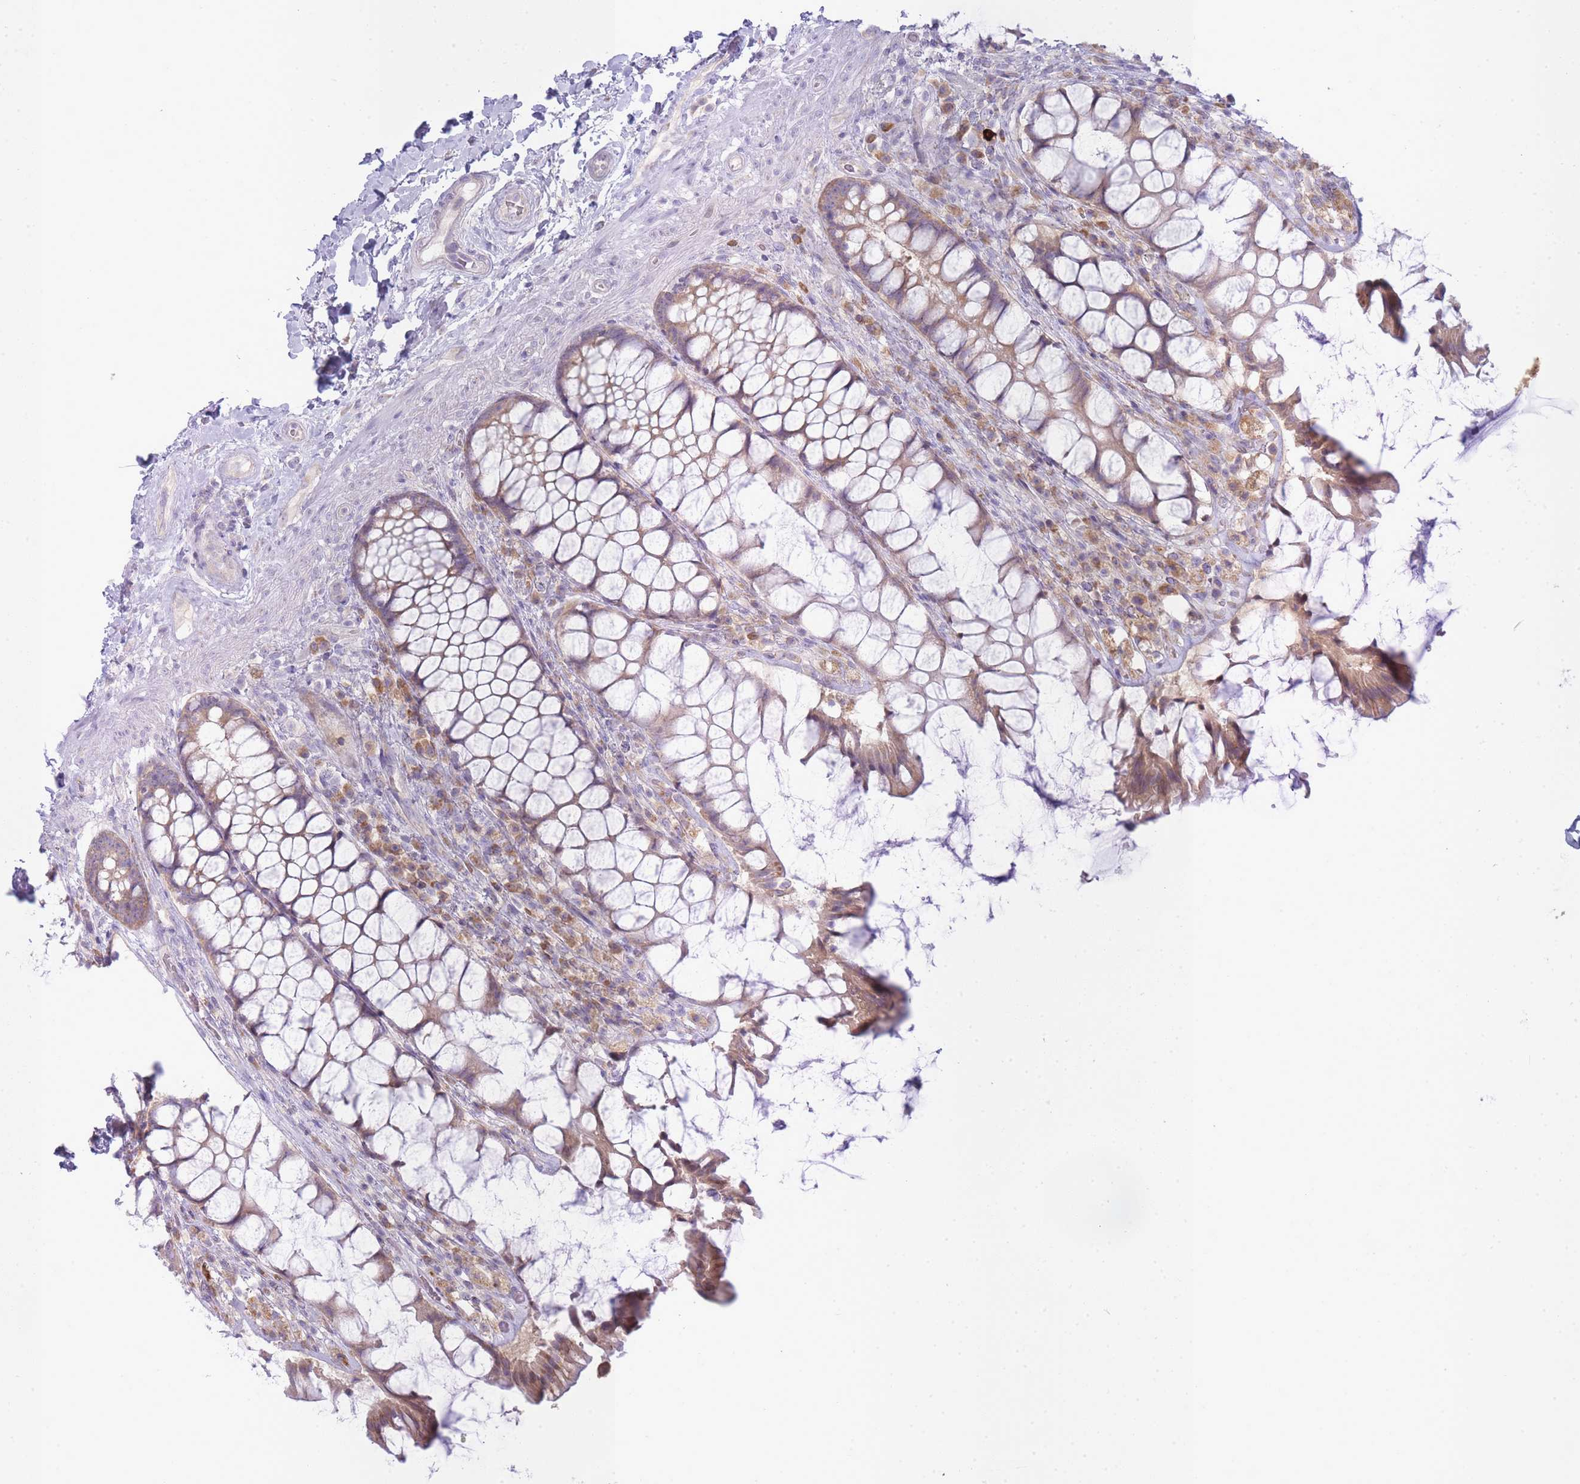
{"staining": {"intensity": "moderate", "quantity": ">75%", "location": "cytoplasmic/membranous"}, "tissue": "rectum", "cell_type": "Glandular cells", "image_type": "normal", "snomed": [{"axis": "morphology", "description": "Normal tissue, NOS"}, {"axis": "topography", "description": "Rectum"}], "caption": "Rectum stained with IHC displays moderate cytoplasmic/membranous staining in about >75% of glandular cells.", "gene": "OR5L1", "patient": {"sex": "female", "age": 58}}